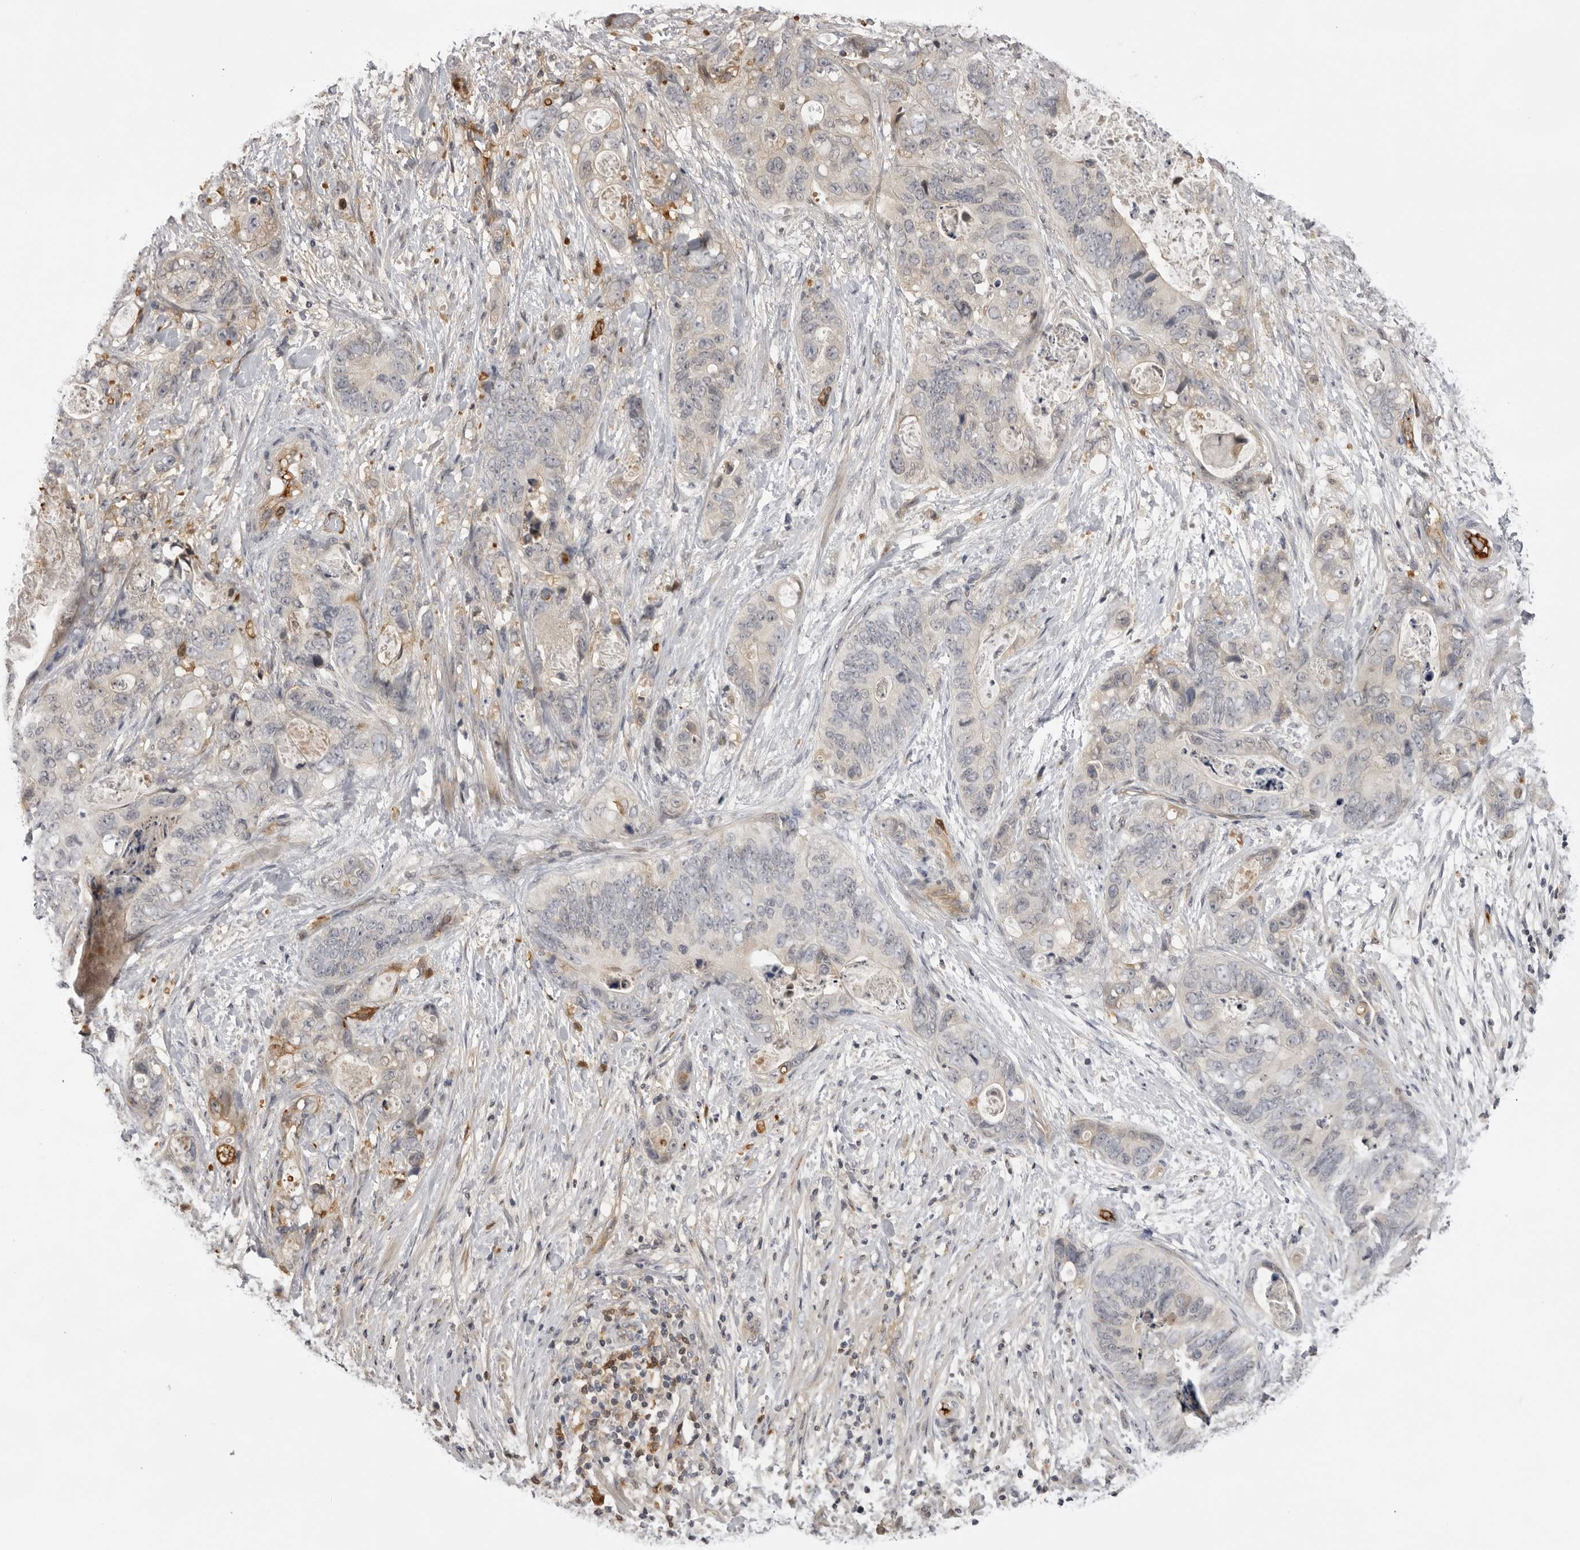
{"staining": {"intensity": "weak", "quantity": "<25%", "location": "cytoplasmic/membranous"}, "tissue": "stomach cancer", "cell_type": "Tumor cells", "image_type": "cancer", "snomed": [{"axis": "morphology", "description": "Normal tissue, NOS"}, {"axis": "morphology", "description": "Adenocarcinoma, NOS"}, {"axis": "topography", "description": "Stomach"}], "caption": "Immunohistochemistry histopathology image of stomach cancer (adenocarcinoma) stained for a protein (brown), which displays no positivity in tumor cells.", "gene": "PLEKHF2", "patient": {"sex": "female", "age": 89}}